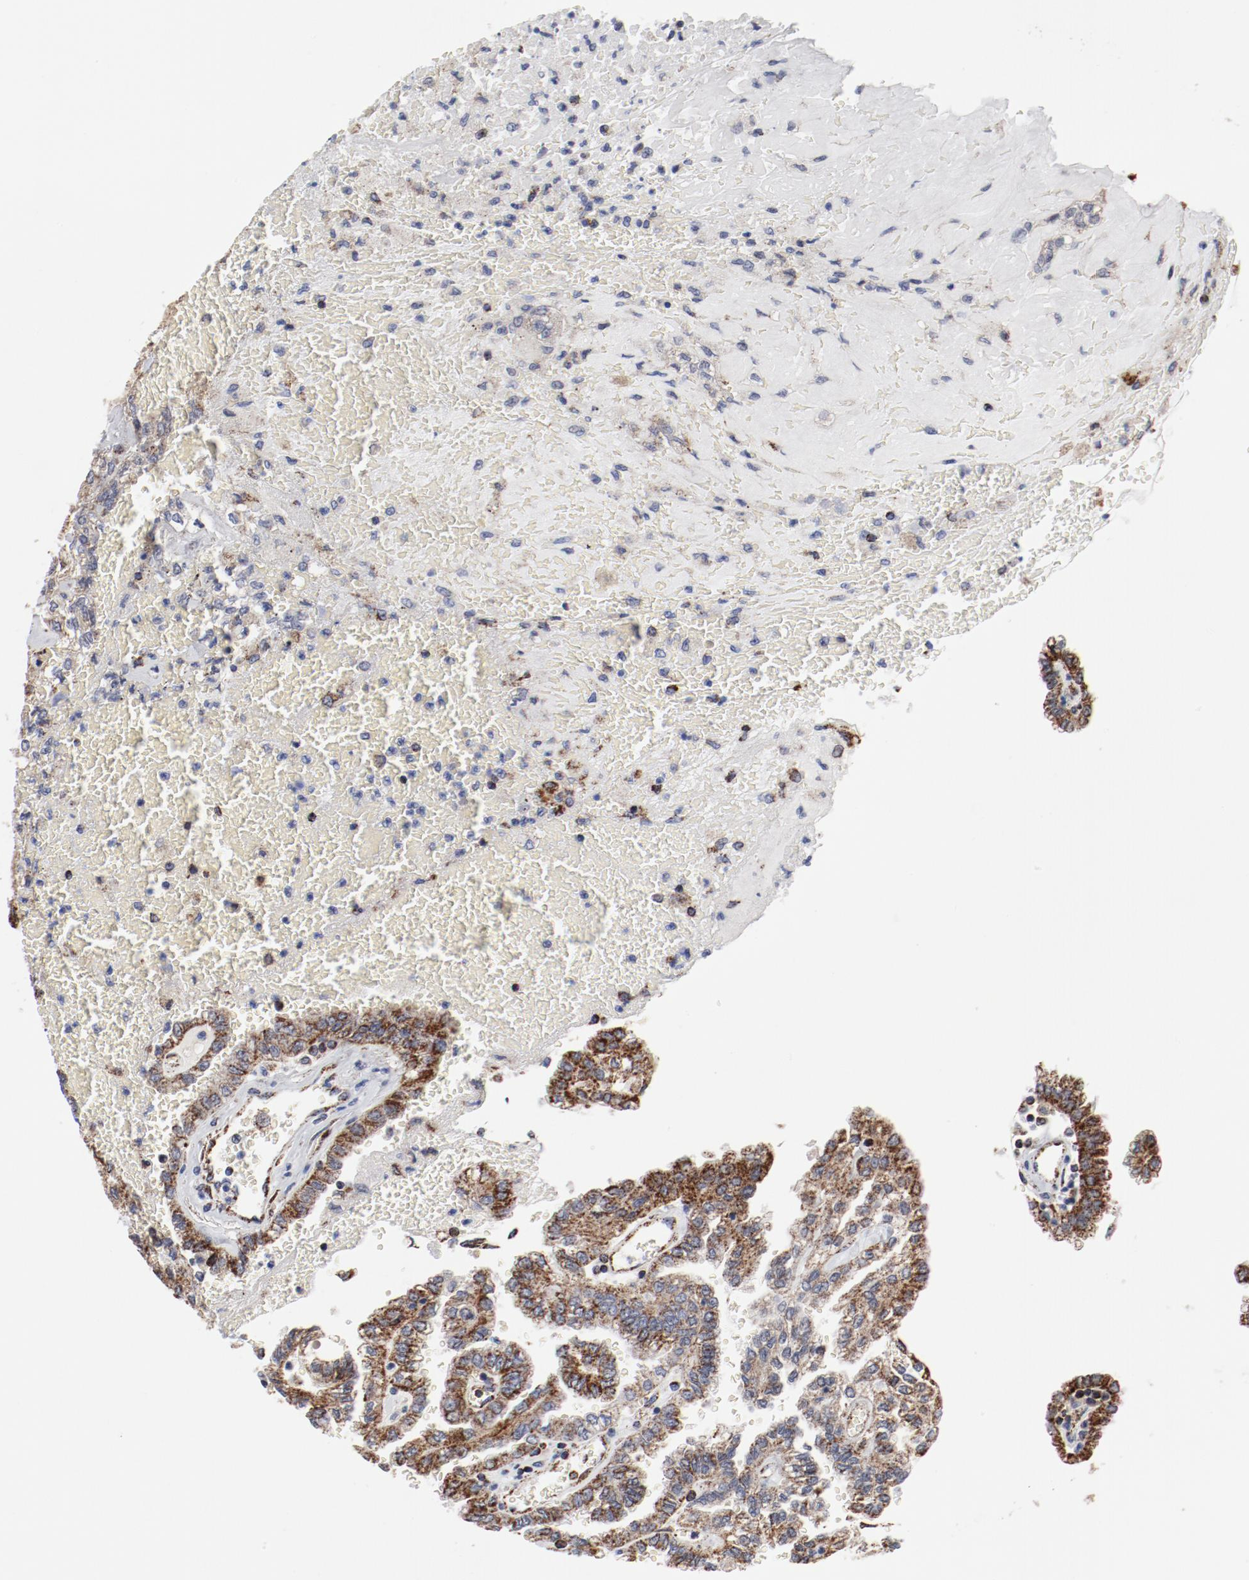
{"staining": {"intensity": "moderate", "quantity": ">75%", "location": "cytoplasmic/membranous"}, "tissue": "renal cancer", "cell_type": "Tumor cells", "image_type": "cancer", "snomed": [{"axis": "morphology", "description": "Inflammation, NOS"}, {"axis": "morphology", "description": "Adenocarcinoma, NOS"}, {"axis": "topography", "description": "Kidney"}], "caption": "A medium amount of moderate cytoplasmic/membranous expression is identified in about >75% of tumor cells in adenocarcinoma (renal) tissue. (IHC, brightfield microscopy, high magnification).", "gene": "NDUFV2", "patient": {"sex": "male", "age": 68}}